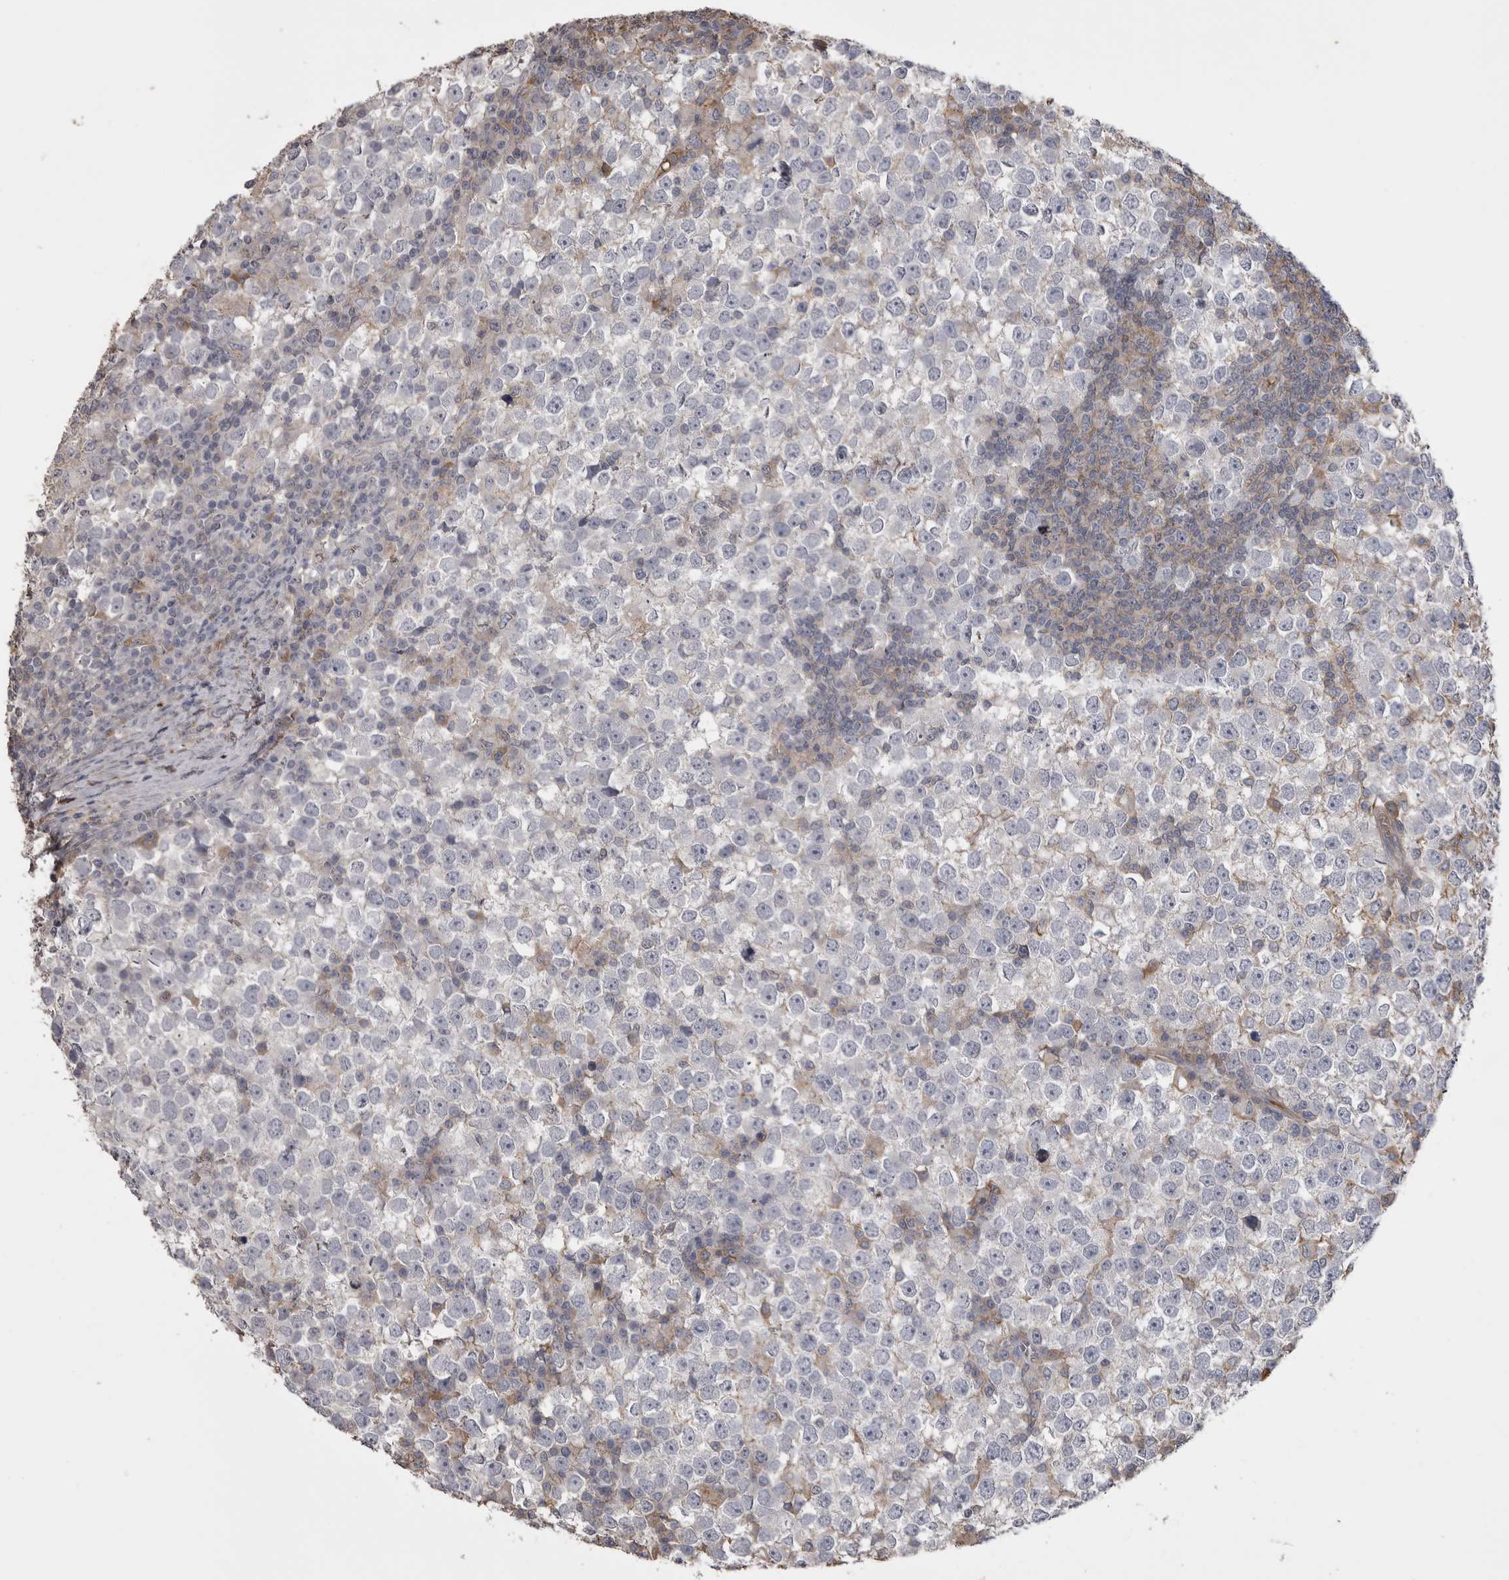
{"staining": {"intensity": "negative", "quantity": "none", "location": "none"}, "tissue": "testis cancer", "cell_type": "Tumor cells", "image_type": "cancer", "snomed": [{"axis": "morphology", "description": "Seminoma, NOS"}, {"axis": "topography", "description": "Testis"}], "caption": "IHC histopathology image of testis cancer stained for a protein (brown), which demonstrates no expression in tumor cells.", "gene": "AHSG", "patient": {"sex": "male", "age": 65}}